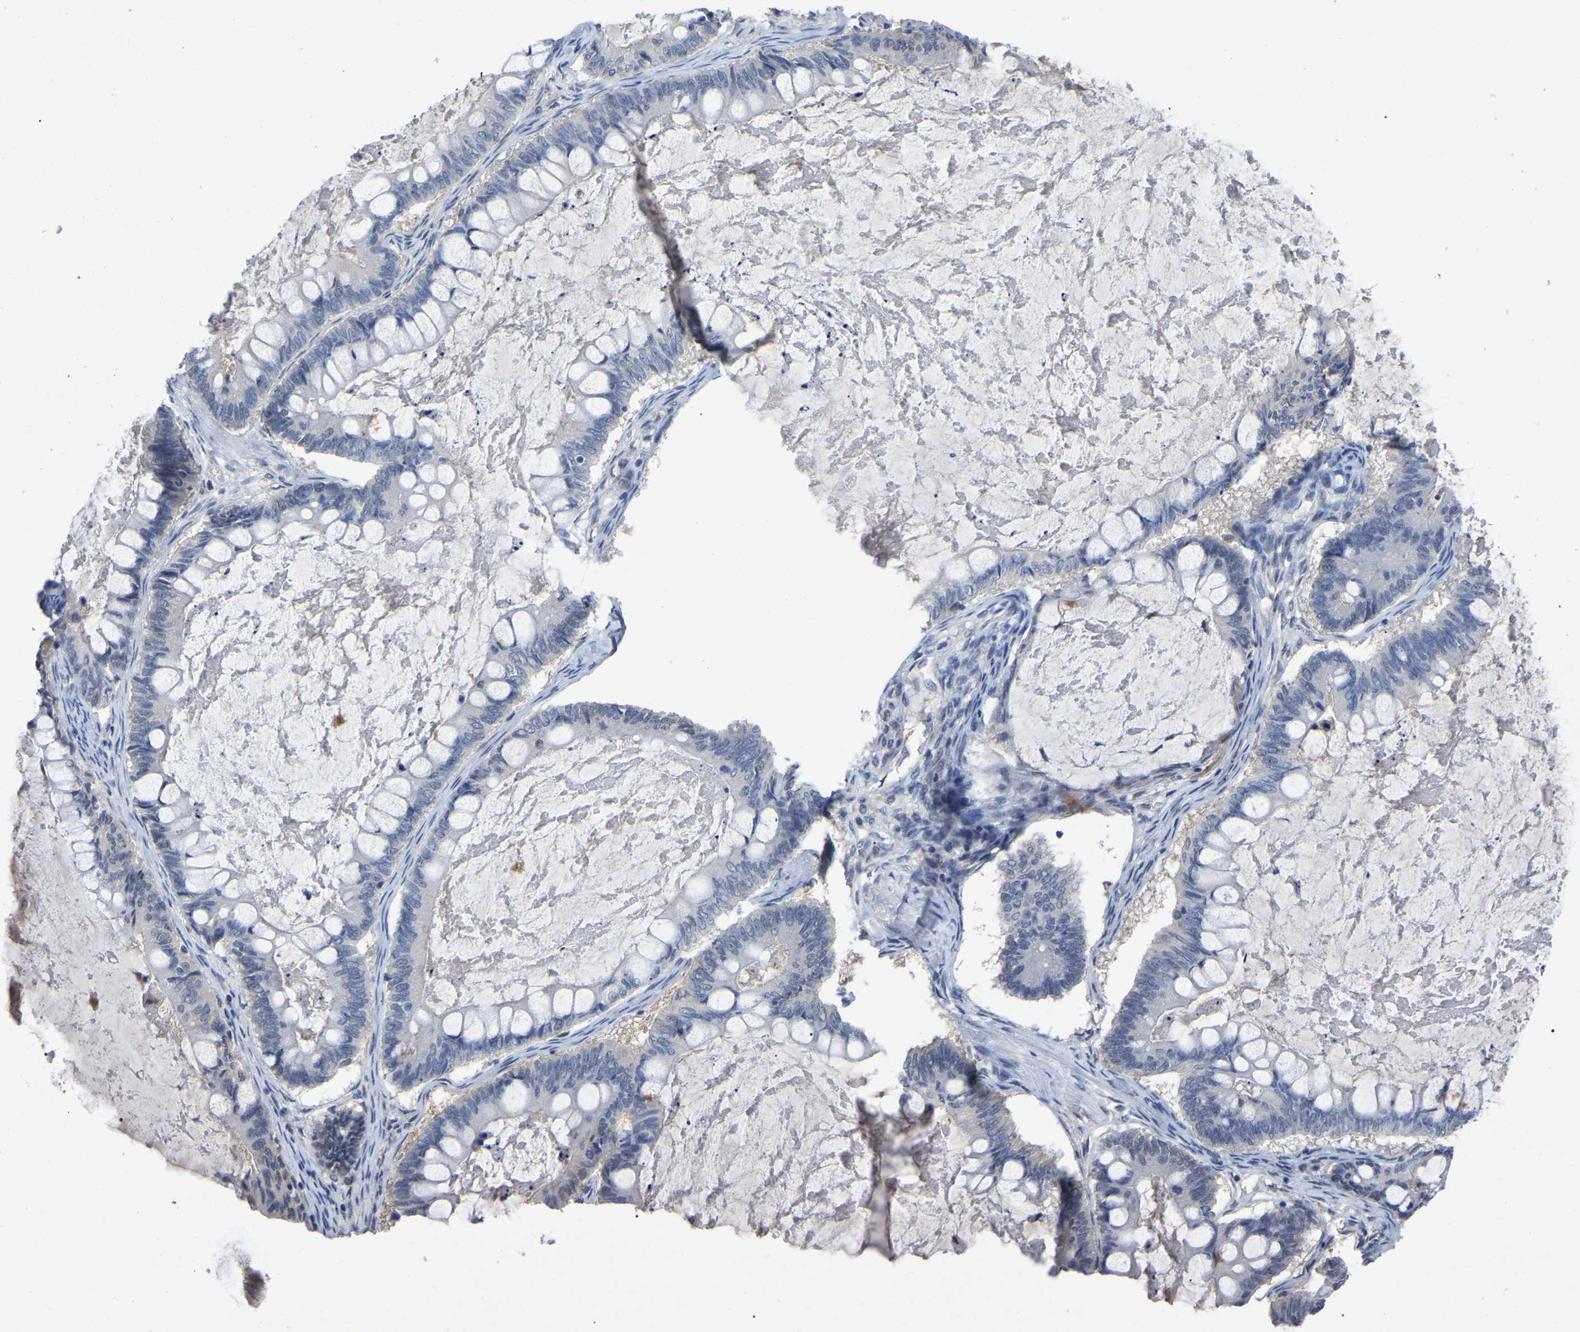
{"staining": {"intensity": "negative", "quantity": "none", "location": "none"}, "tissue": "ovarian cancer", "cell_type": "Tumor cells", "image_type": "cancer", "snomed": [{"axis": "morphology", "description": "Cystadenocarcinoma, mucinous, NOS"}, {"axis": "topography", "description": "Ovary"}], "caption": "Histopathology image shows no protein staining in tumor cells of ovarian cancer (mucinous cystadenocarcinoma) tissue.", "gene": "SMPD2", "patient": {"sex": "female", "age": 61}}